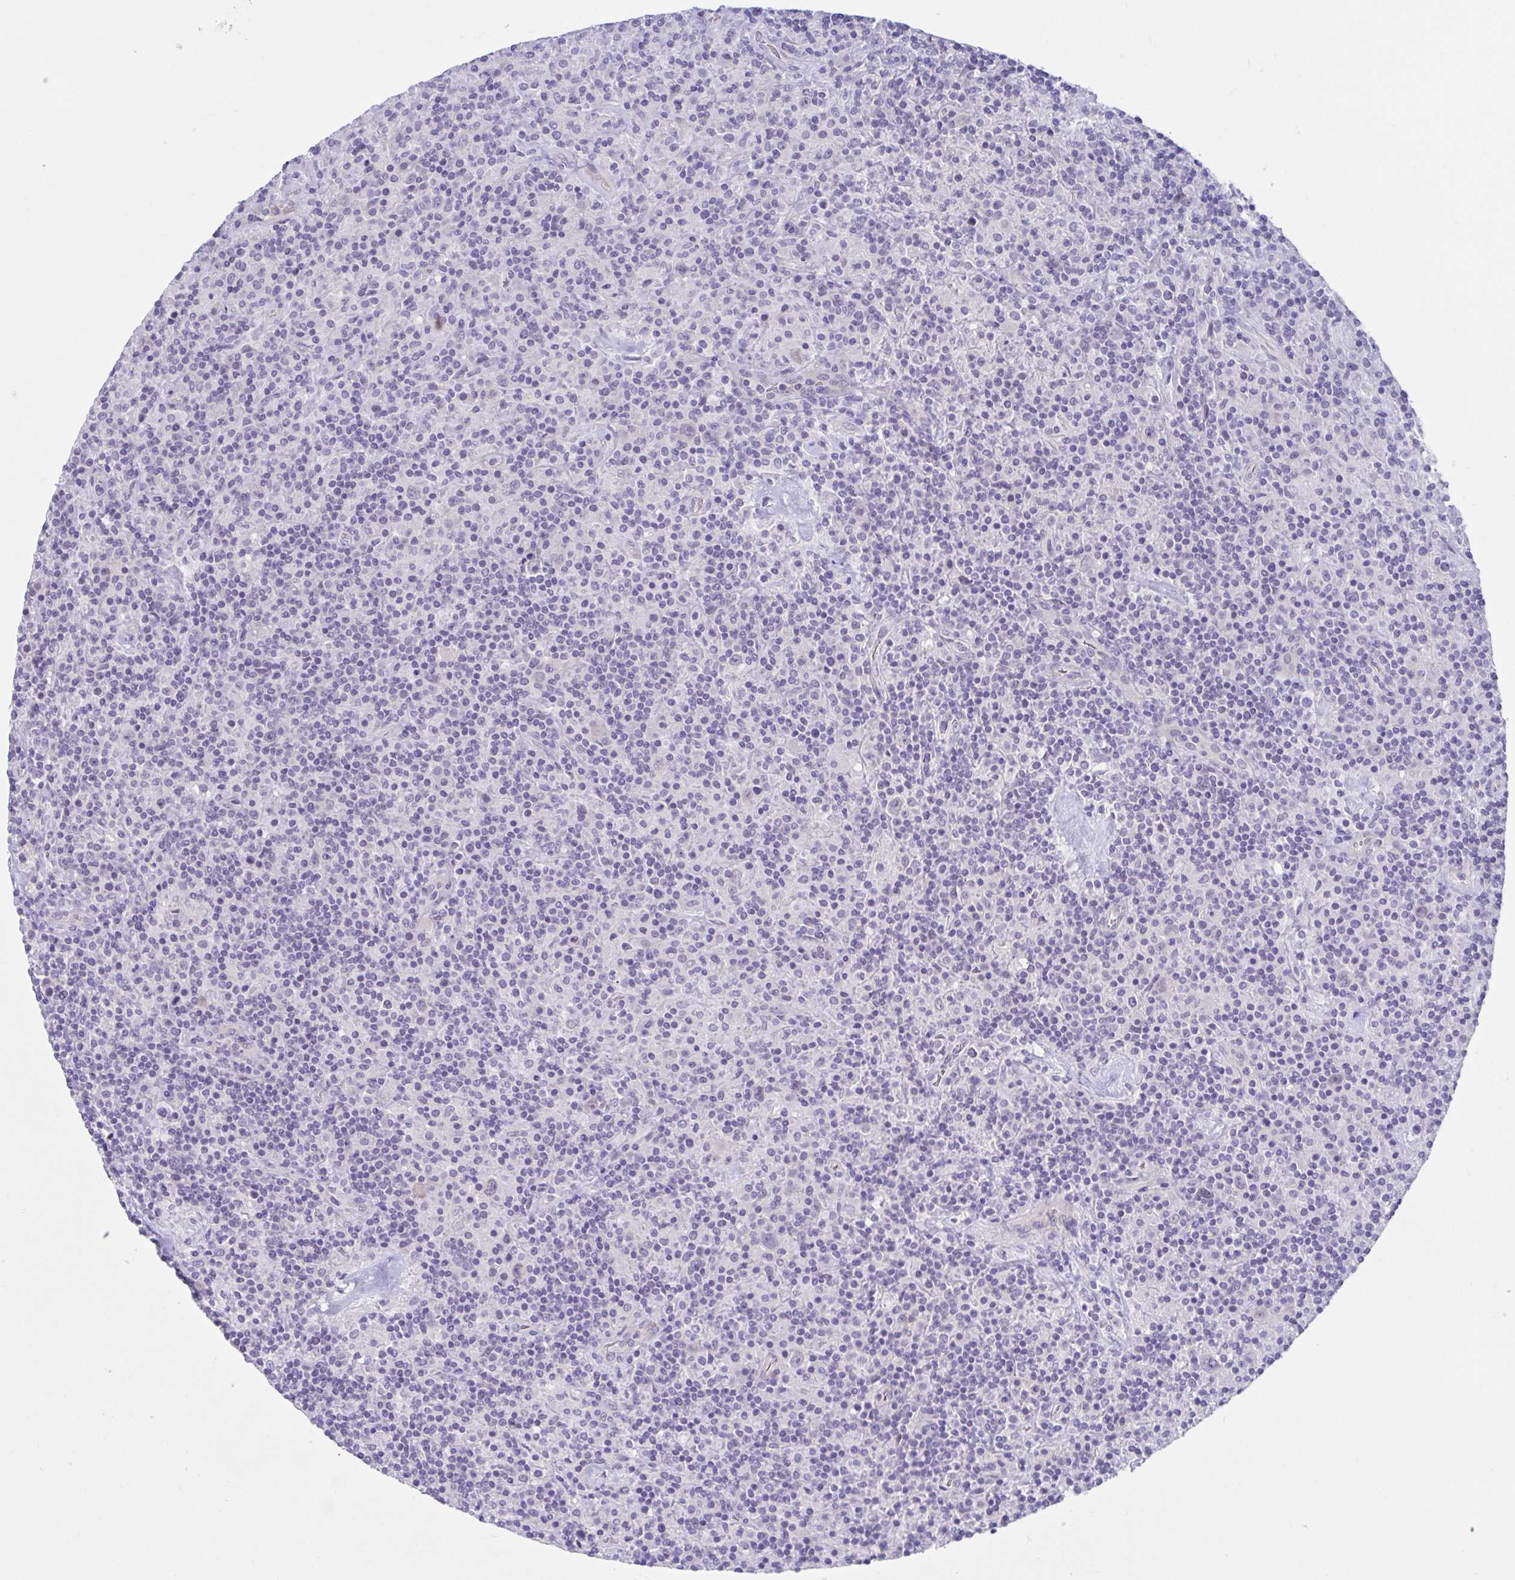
{"staining": {"intensity": "negative", "quantity": "none", "location": "none"}, "tissue": "lymphoma", "cell_type": "Tumor cells", "image_type": "cancer", "snomed": [{"axis": "morphology", "description": "Hodgkin's disease, NOS"}, {"axis": "topography", "description": "Lymph node"}], "caption": "Immunohistochemistry of lymphoma displays no positivity in tumor cells. (Immunohistochemistry, brightfield microscopy, high magnification).", "gene": "TEX12", "patient": {"sex": "male", "age": 70}}